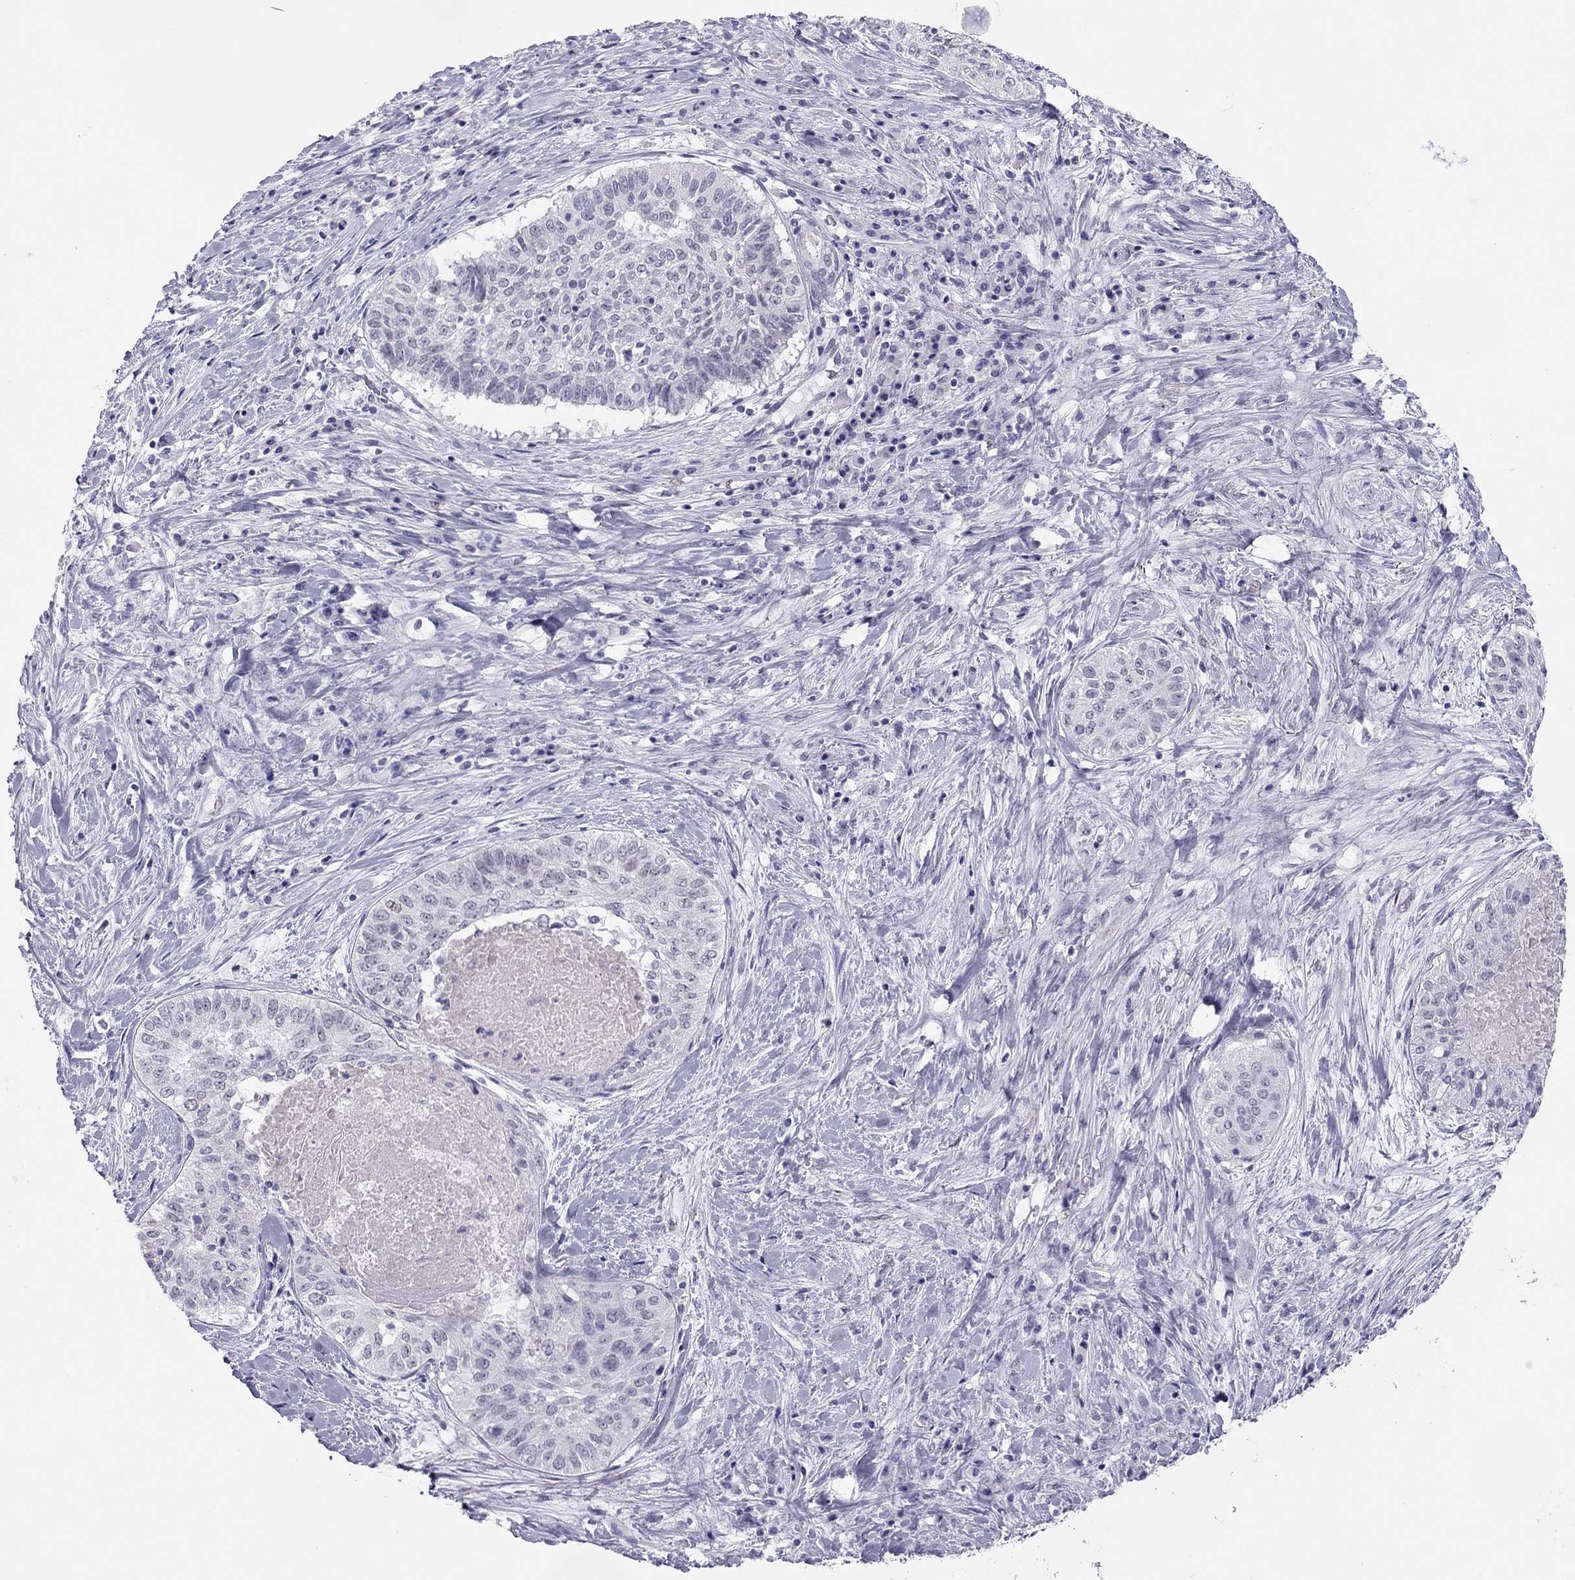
{"staining": {"intensity": "negative", "quantity": "none", "location": "none"}, "tissue": "lung cancer", "cell_type": "Tumor cells", "image_type": "cancer", "snomed": [{"axis": "morphology", "description": "Squamous cell carcinoma, NOS"}, {"axis": "topography", "description": "Lung"}], "caption": "A micrograph of squamous cell carcinoma (lung) stained for a protein reveals no brown staining in tumor cells. (Stains: DAB immunohistochemistry with hematoxylin counter stain, Microscopy: brightfield microscopy at high magnification).", "gene": "PHOX2A", "patient": {"sex": "male", "age": 64}}